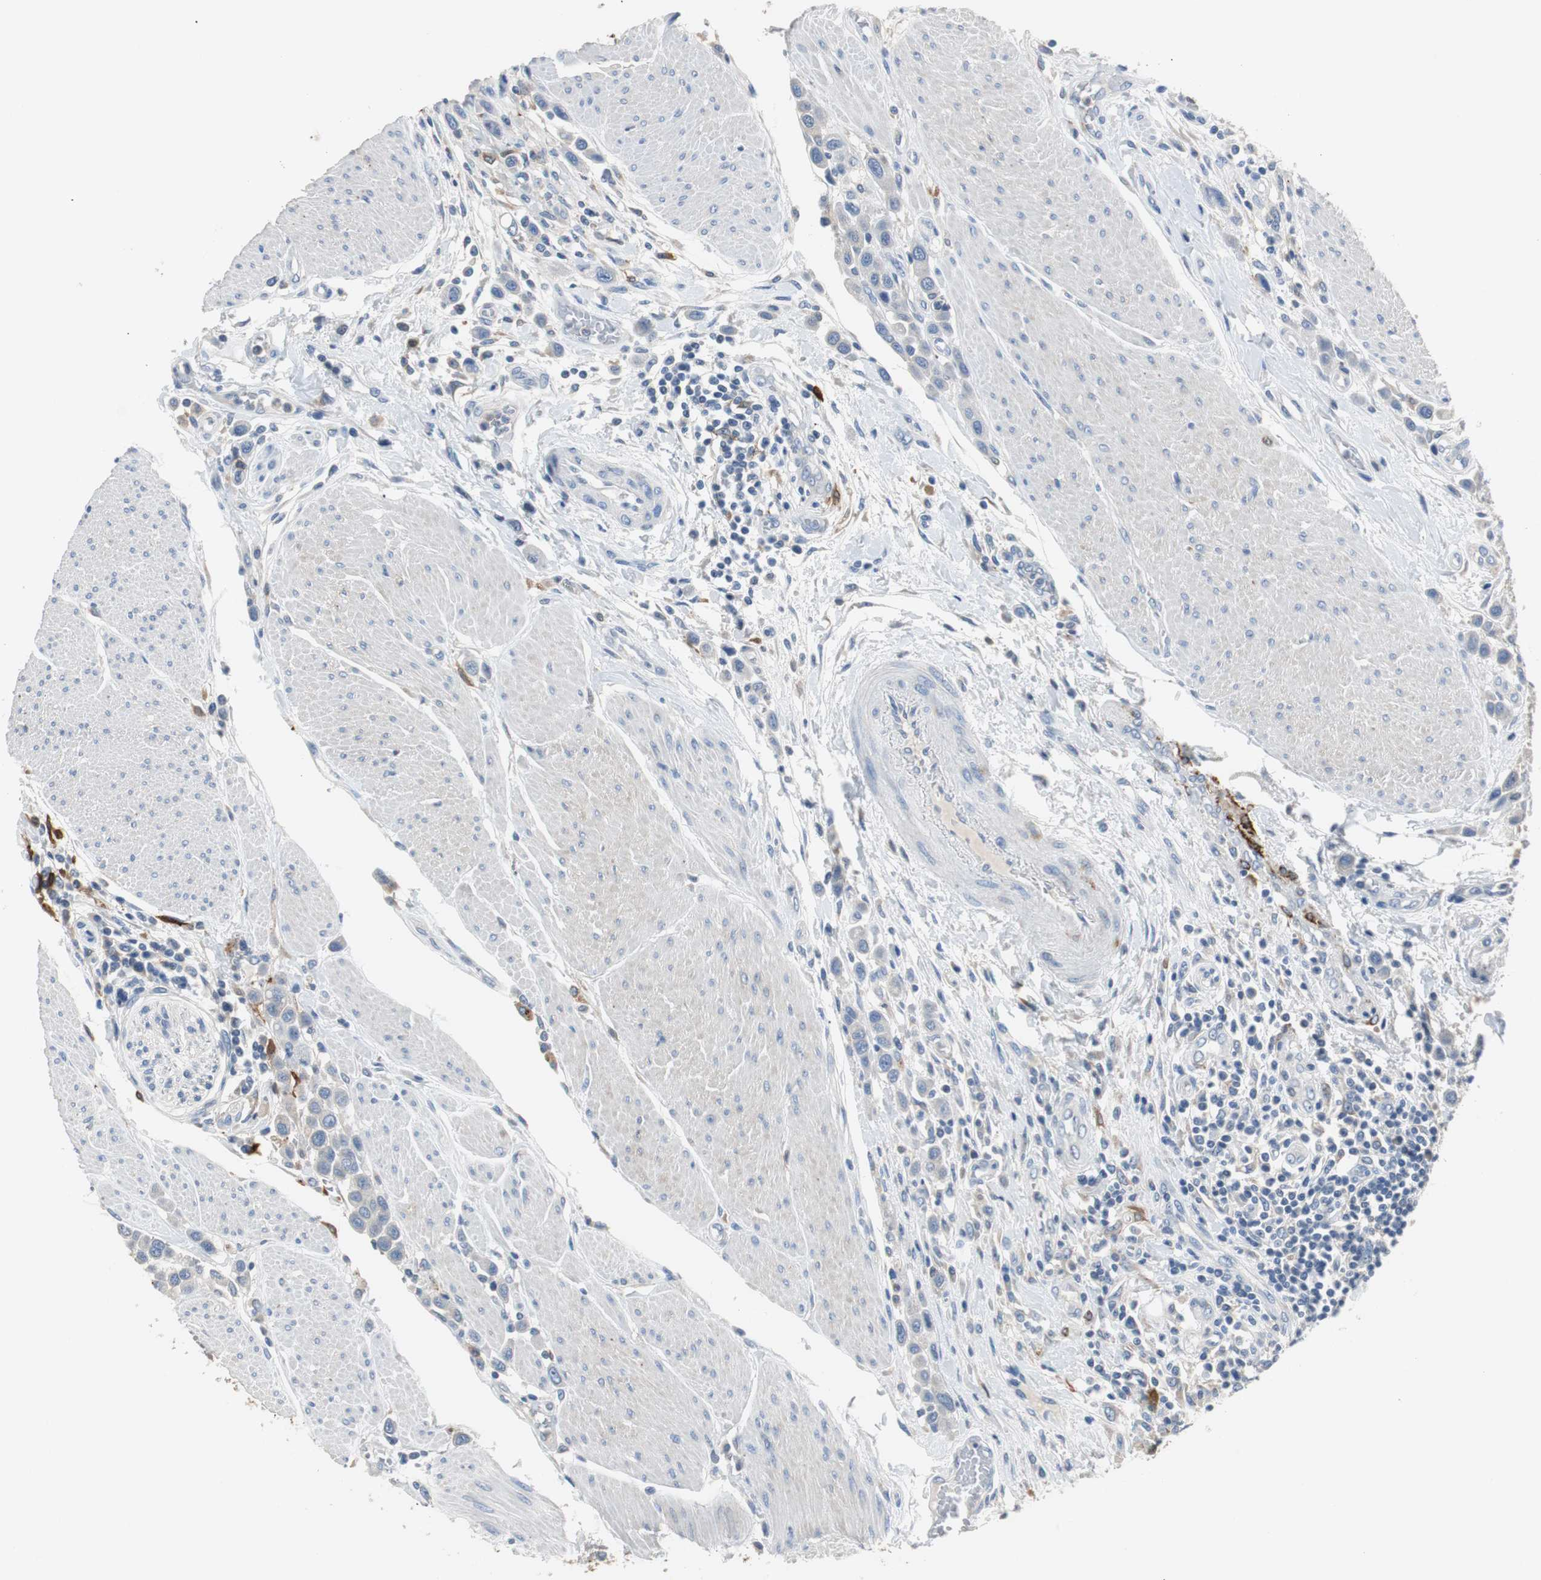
{"staining": {"intensity": "negative", "quantity": "none", "location": "none"}, "tissue": "urothelial cancer", "cell_type": "Tumor cells", "image_type": "cancer", "snomed": [{"axis": "morphology", "description": "Urothelial carcinoma, High grade"}, {"axis": "topography", "description": "Urinary bladder"}], "caption": "High magnification brightfield microscopy of urothelial carcinoma (high-grade) stained with DAB (brown) and counterstained with hematoxylin (blue): tumor cells show no significant positivity. (DAB (3,3'-diaminobenzidine) immunohistochemistry (IHC) with hematoxylin counter stain).", "gene": "PI15", "patient": {"sex": "male", "age": 50}}